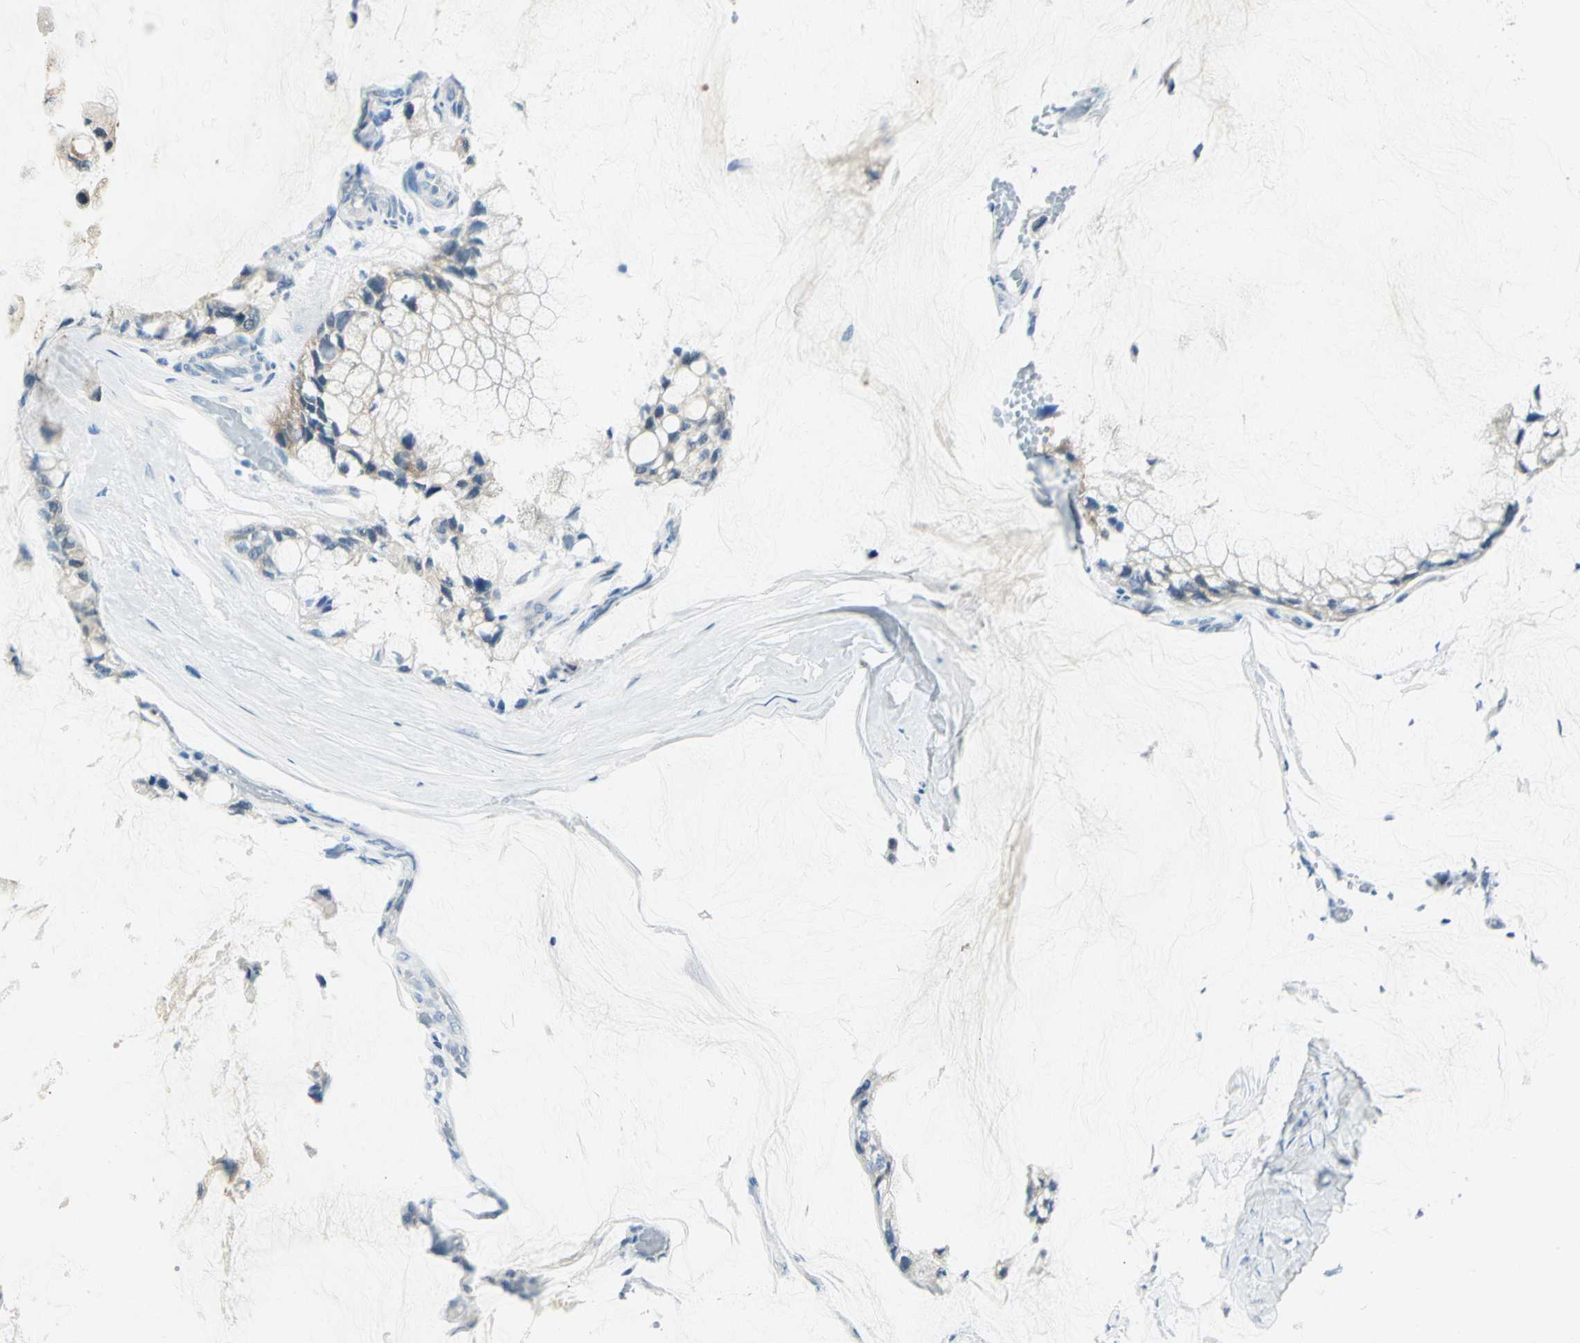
{"staining": {"intensity": "weak", "quantity": "<25%", "location": "cytoplasmic/membranous"}, "tissue": "ovarian cancer", "cell_type": "Tumor cells", "image_type": "cancer", "snomed": [{"axis": "morphology", "description": "Cystadenocarcinoma, mucinous, NOS"}, {"axis": "topography", "description": "Ovary"}], "caption": "High power microscopy micrograph of an IHC histopathology image of ovarian cancer (mucinous cystadenocarcinoma), revealing no significant staining in tumor cells. The staining was performed using DAB (3,3'-diaminobenzidine) to visualize the protein expression in brown, while the nuclei were stained in blue with hematoxylin (Magnification: 20x).", "gene": "ALDOA", "patient": {"sex": "female", "age": 39}}